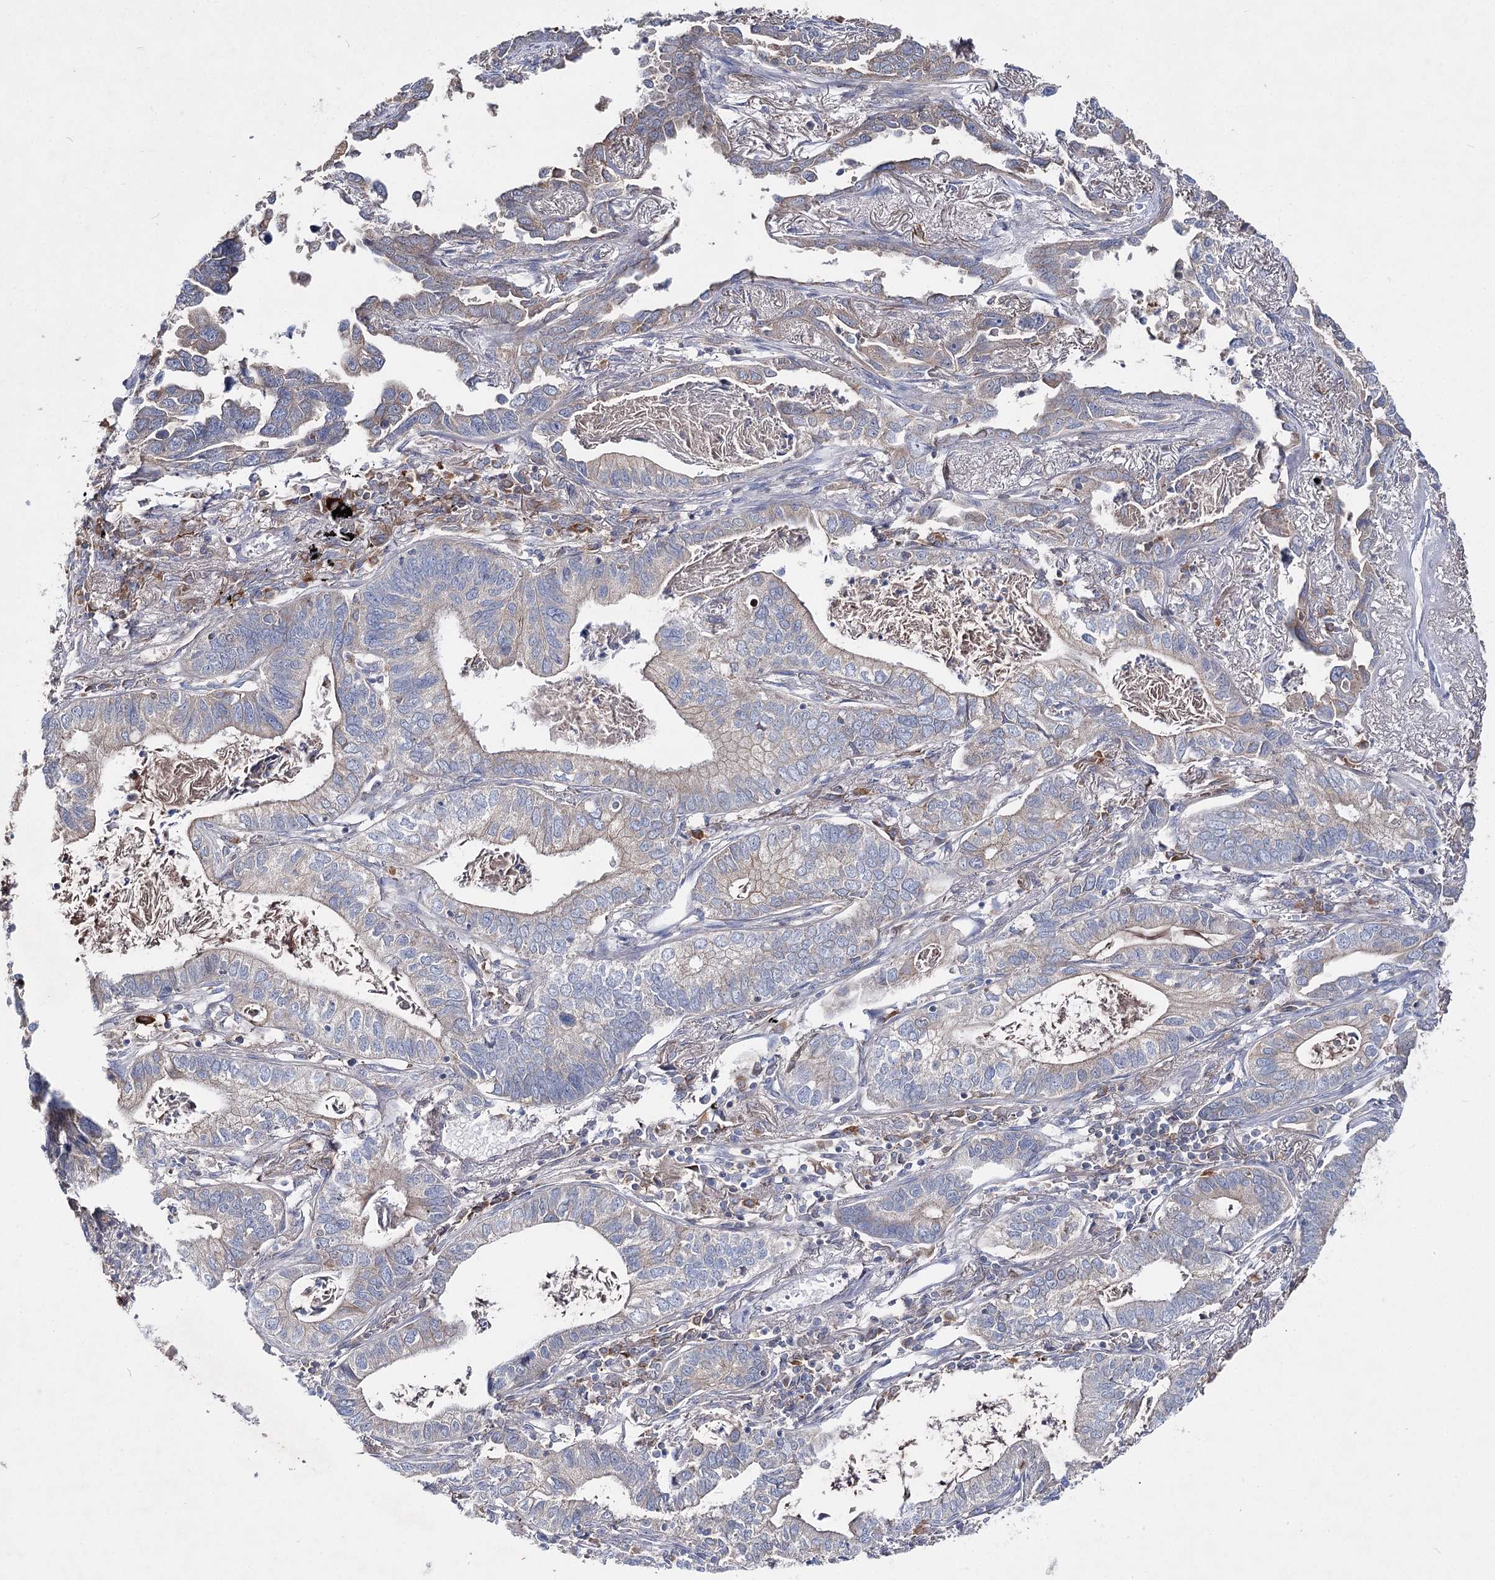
{"staining": {"intensity": "negative", "quantity": "none", "location": "none"}, "tissue": "lung cancer", "cell_type": "Tumor cells", "image_type": "cancer", "snomed": [{"axis": "morphology", "description": "Adenocarcinoma, NOS"}, {"axis": "topography", "description": "Lung"}], "caption": "Tumor cells are negative for protein expression in human lung adenocarcinoma. (Stains: DAB immunohistochemistry (IHC) with hematoxylin counter stain, Microscopy: brightfield microscopy at high magnification).", "gene": "IL1RAP", "patient": {"sex": "male", "age": 67}}